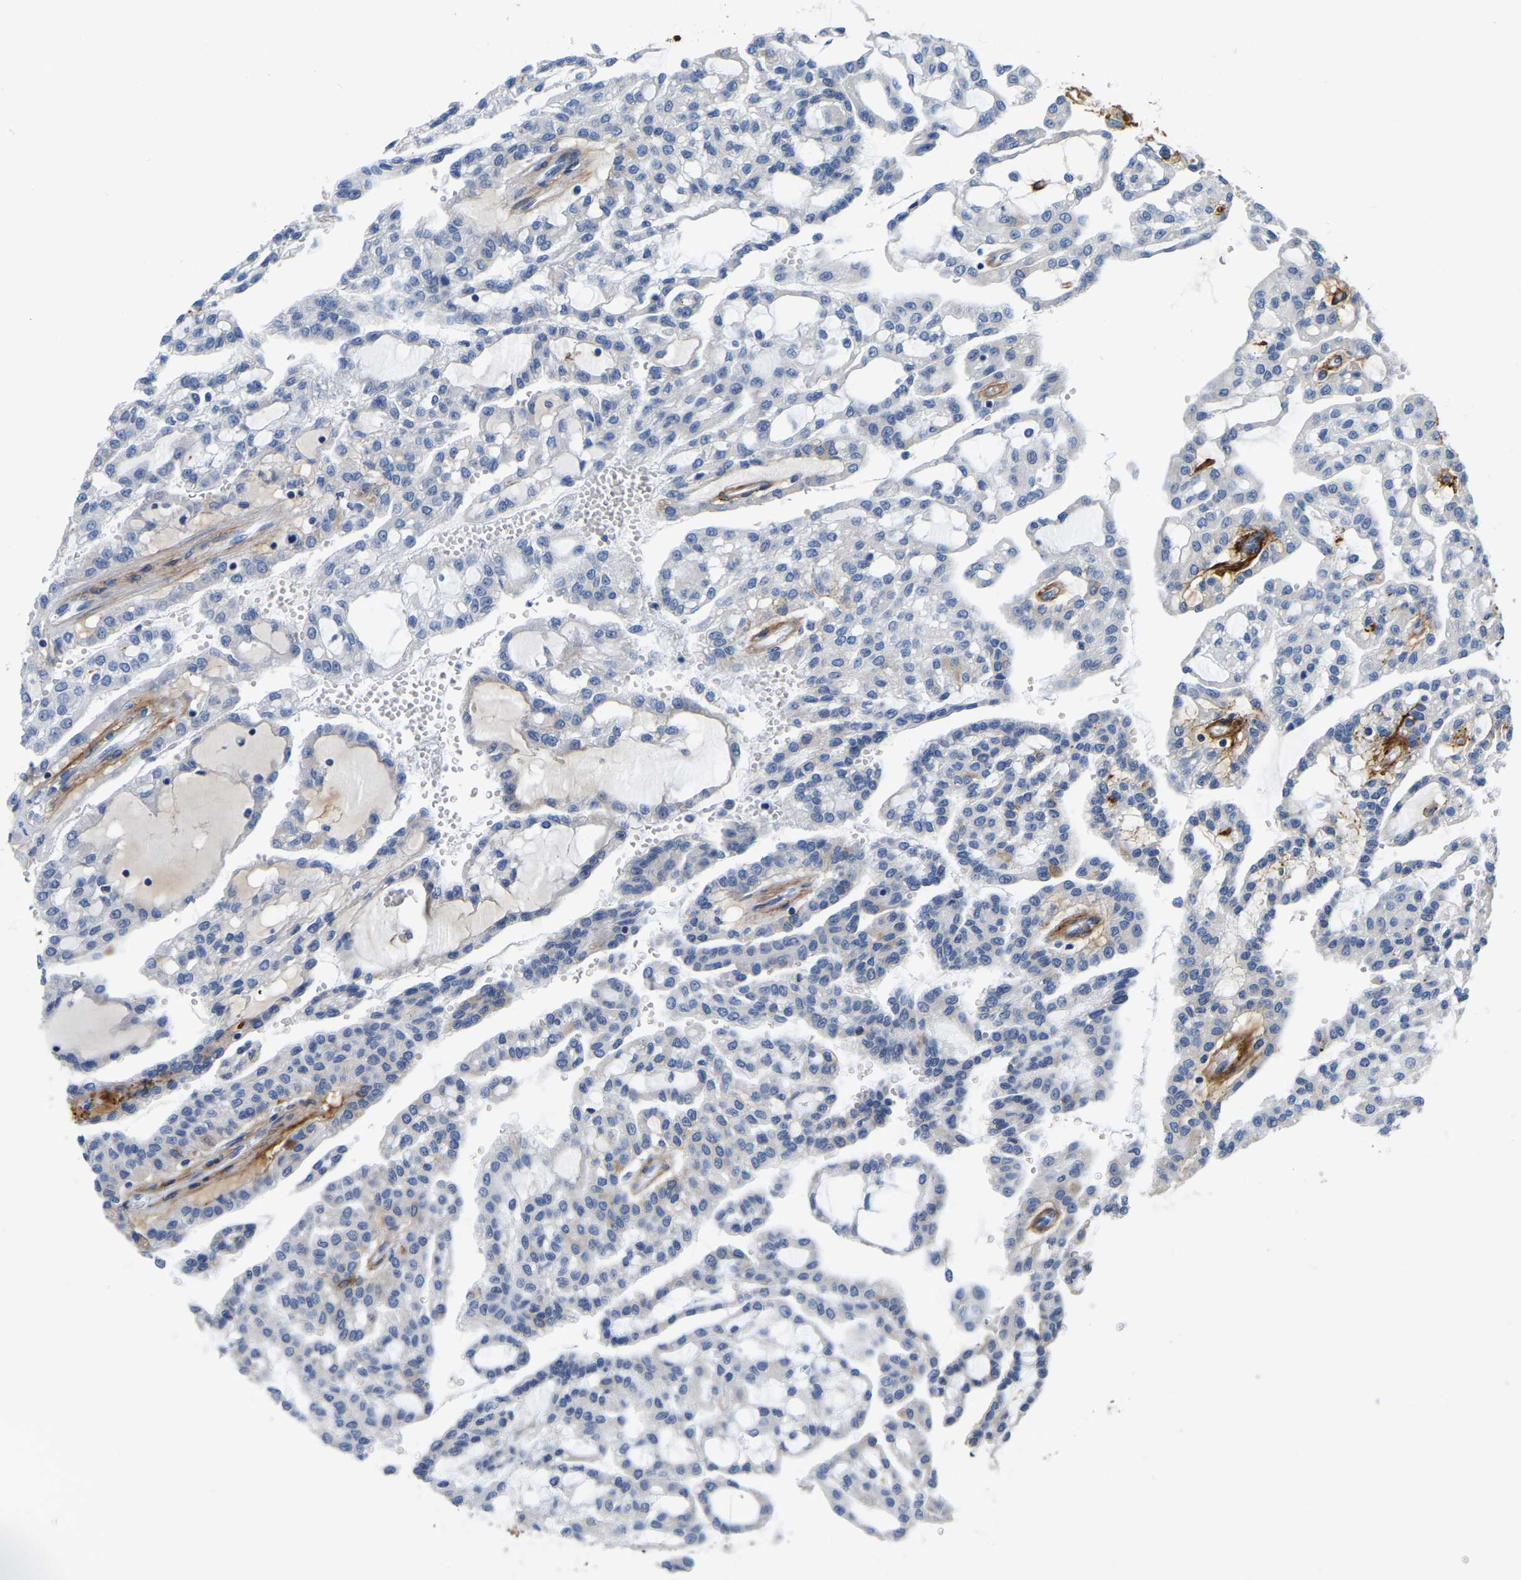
{"staining": {"intensity": "negative", "quantity": "none", "location": "none"}, "tissue": "renal cancer", "cell_type": "Tumor cells", "image_type": "cancer", "snomed": [{"axis": "morphology", "description": "Adenocarcinoma, NOS"}, {"axis": "topography", "description": "Kidney"}], "caption": "Immunohistochemistry (IHC) of human renal cancer (adenocarcinoma) demonstrates no expression in tumor cells. (Stains: DAB (3,3'-diaminobenzidine) immunohistochemistry (IHC) with hematoxylin counter stain, Microscopy: brightfield microscopy at high magnification).", "gene": "COL6A1", "patient": {"sex": "male", "age": 63}}